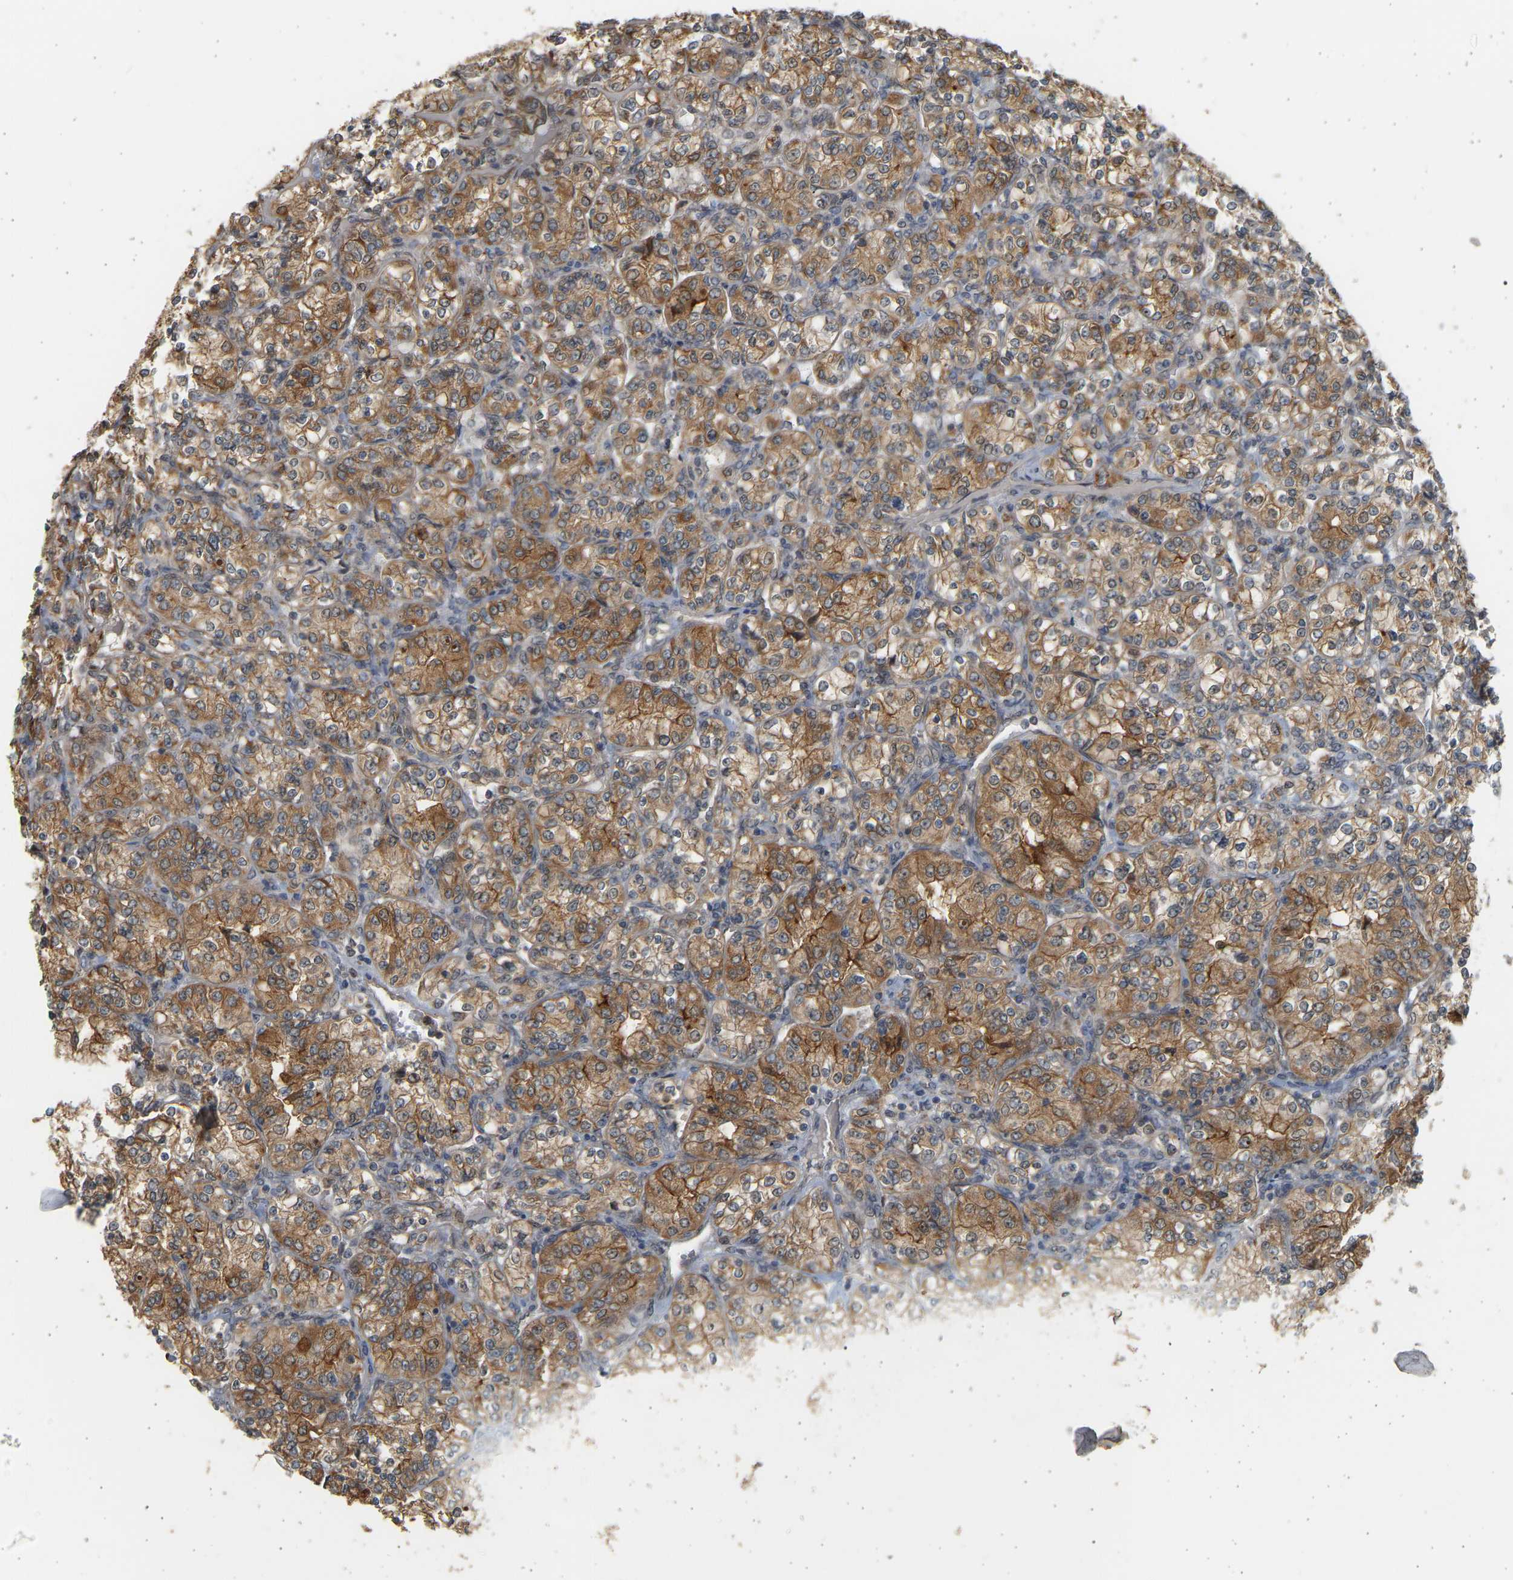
{"staining": {"intensity": "moderate", "quantity": ">75%", "location": "cytoplasmic/membranous"}, "tissue": "renal cancer", "cell_type": "Tumor cells", "image_type": "cancer", "snomed": [{"axis": "morphology", "description": "Adenocarcinoma, NOS"}, {"axis": "topography", "description": "Kidney"}], "caption": "The image shows staining of adenocarcinoma (renal), revealing moderate cytoplasmic/membranous protein positivity (brown color) within tumor cells.", "gene": "B4GALT6", "patient": {"sex": "male", "age": 77}}